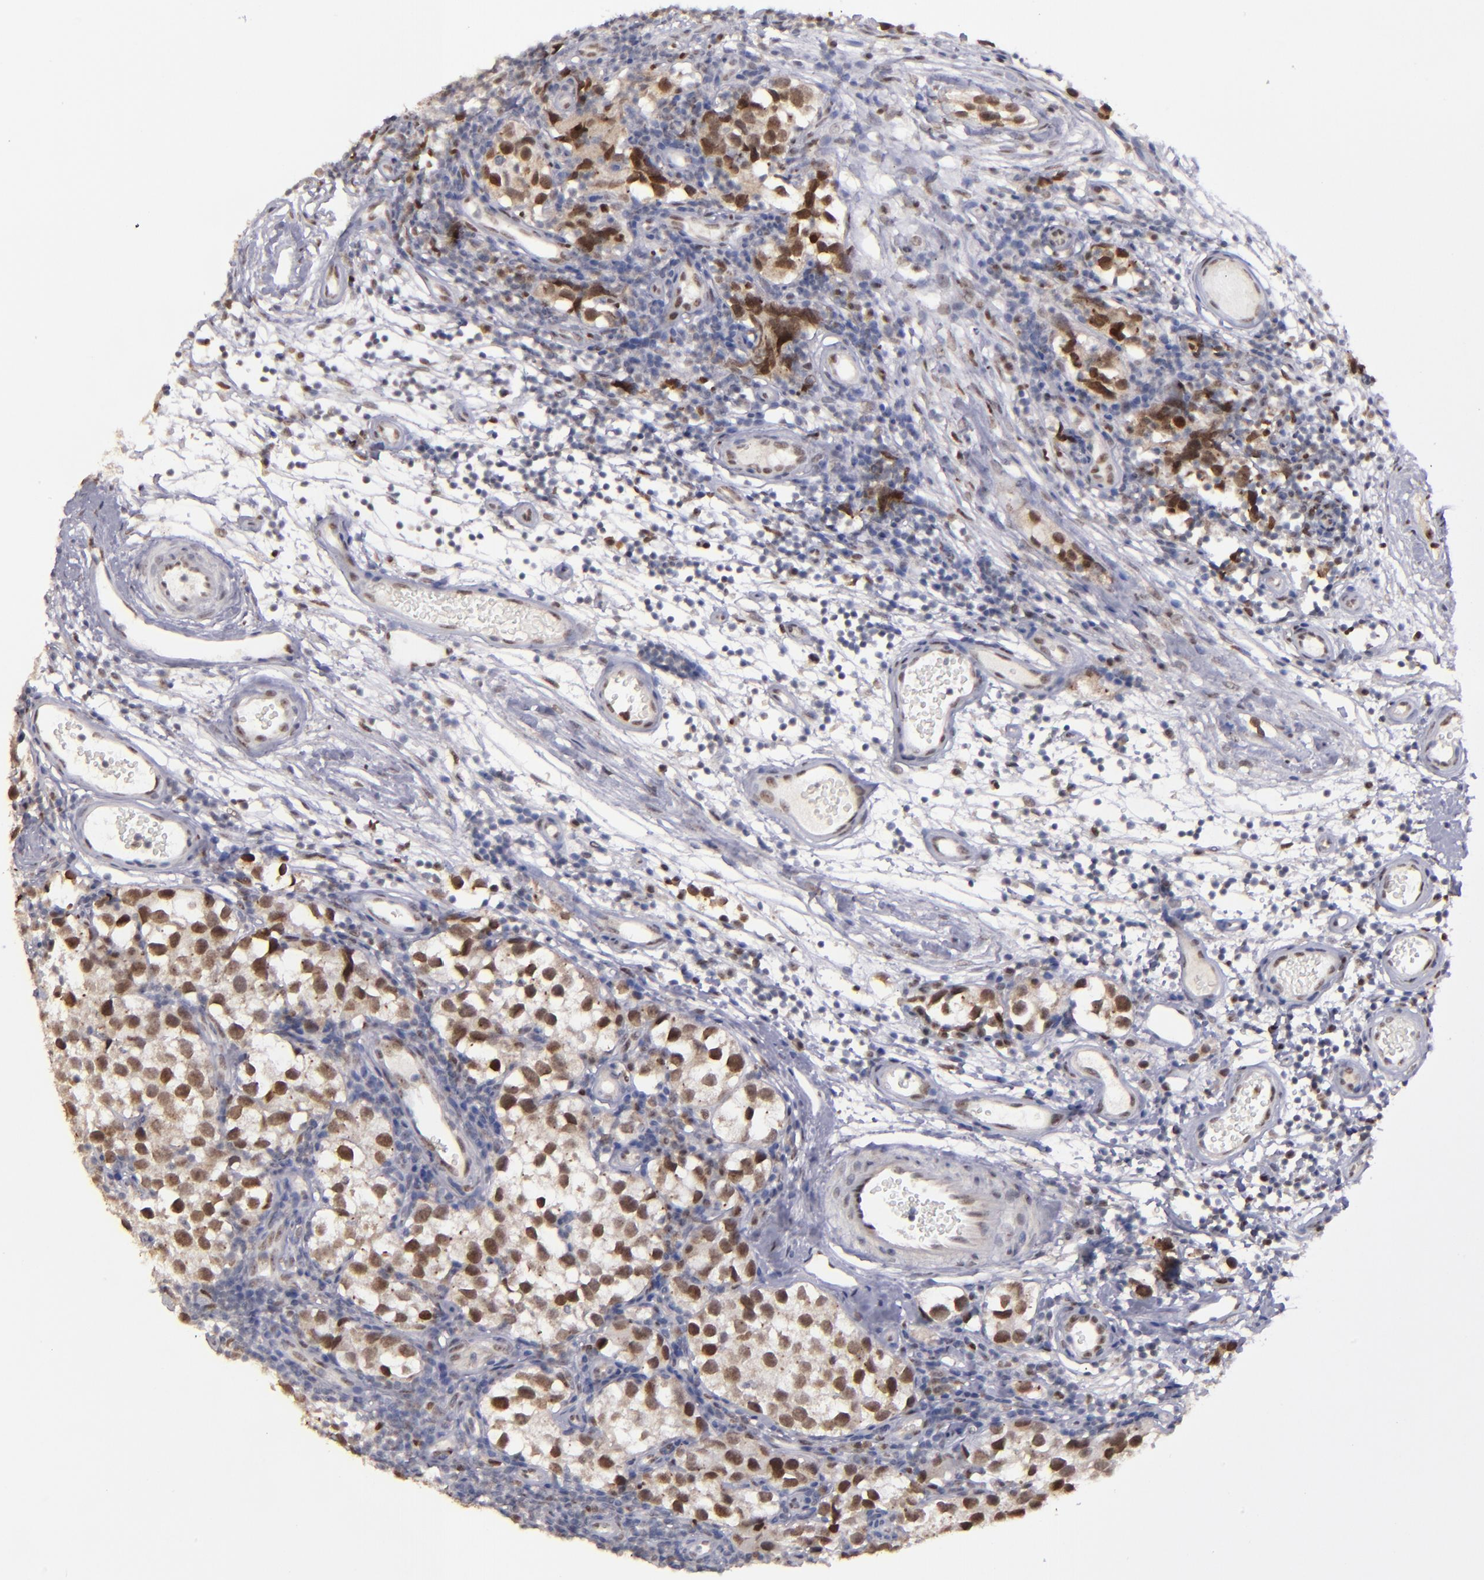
{"staining": {"intensity": "moderate", "quantity": ">75%", "location": "nuclear"}, "tissue": "testis cancer", "cell_type": "Tumor cells", "image_type": "cancer", "snomed": [{"axis": "morphology", "description": "Seminoma, NOS"}, {"axis": "topography", "description": "Testis"}], "caption": "High-magnification brightfield microscopy of testis seminoma stained with DAB (3,3'-diaminobenzidine) (brown) and counterstained with hematoxylin (blue). tumor cells exhibit moderate nuclear positivity is seen in about>75% of cells.", "gene": "RREB1", "patient": {"sex": "male", "age": 39}}